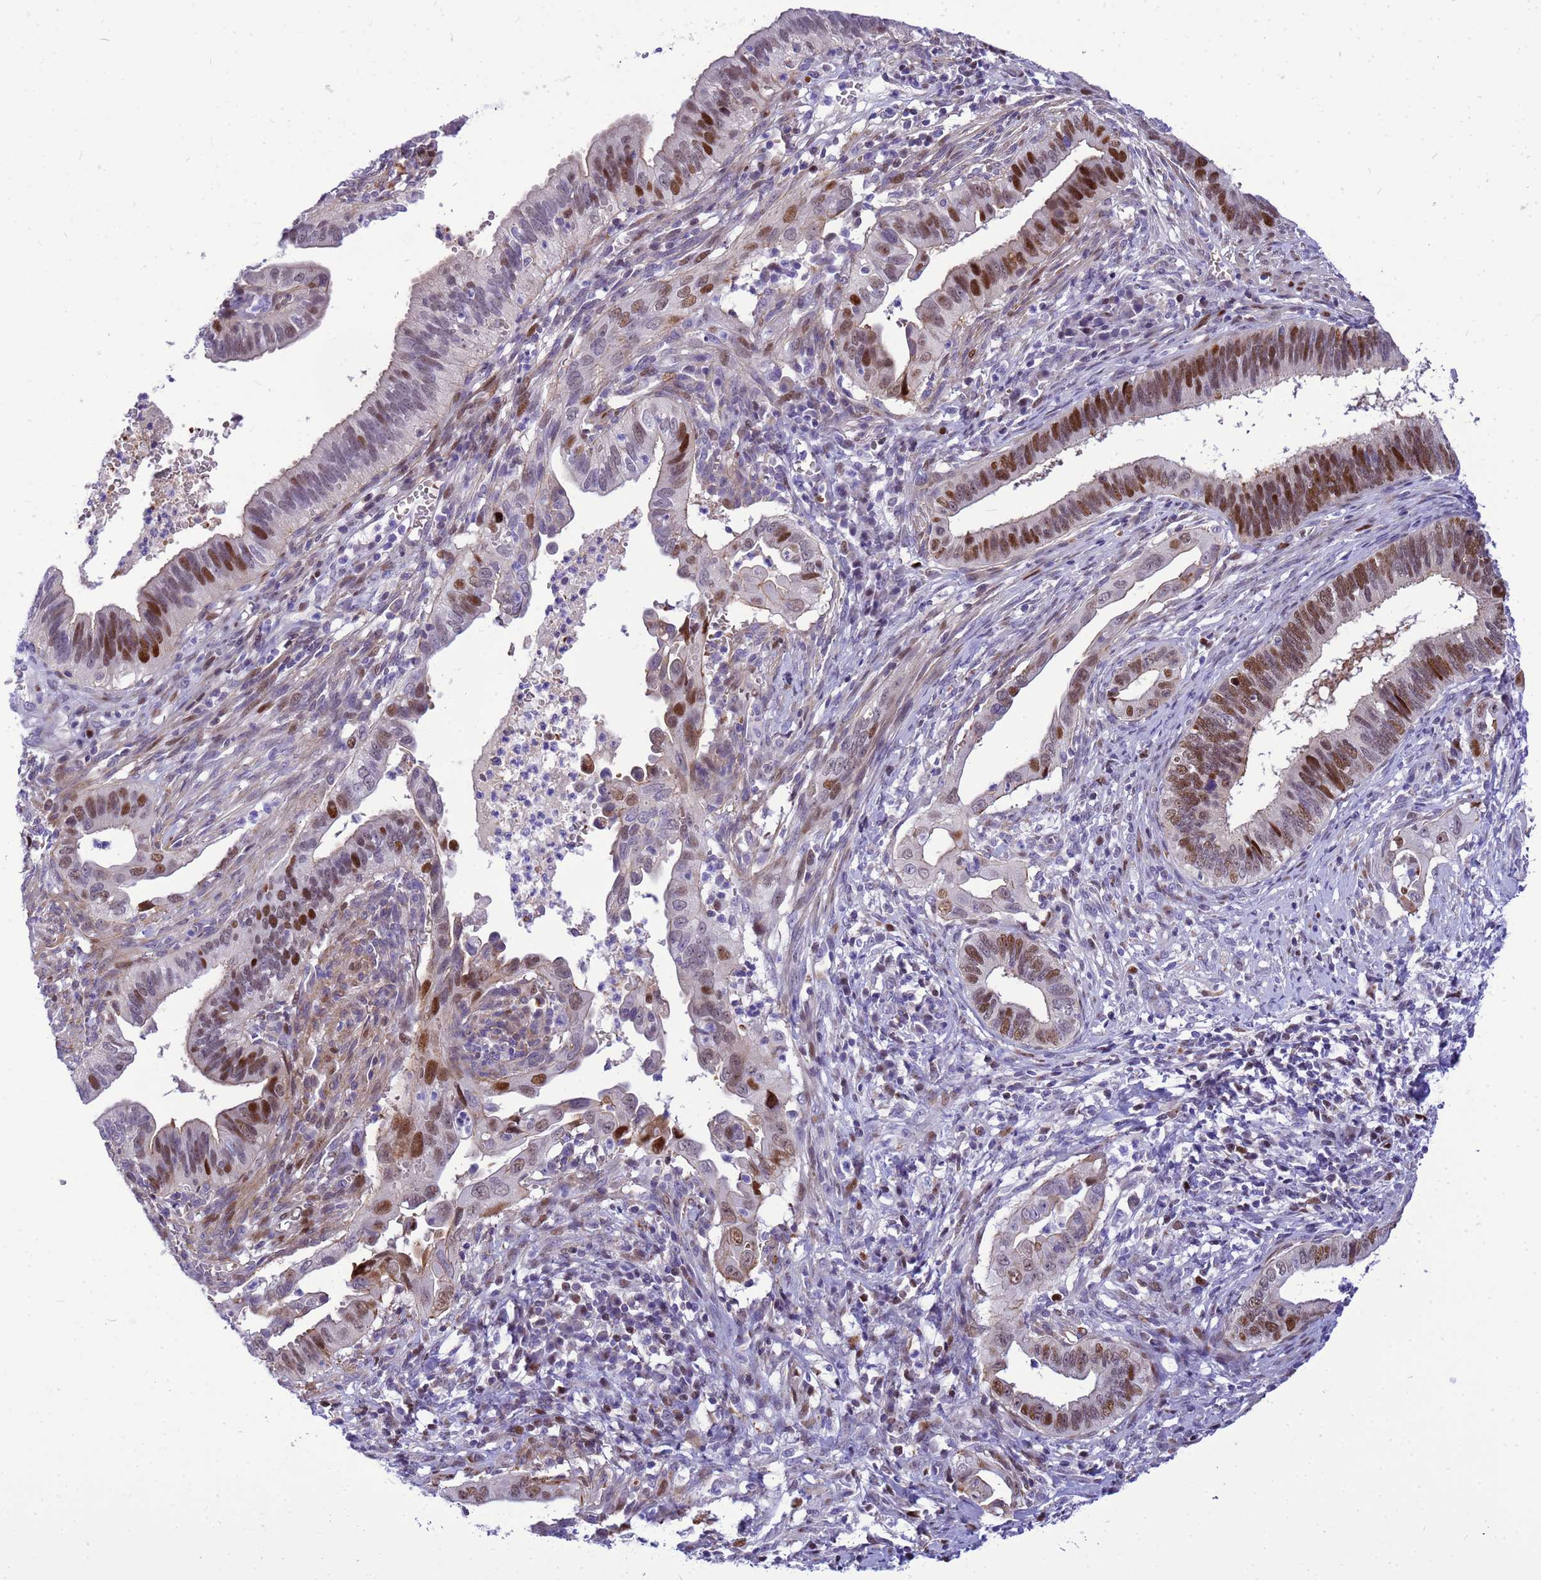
{"staining": {"intensity": "strong", "quantity": "25%-75%", "location": "cytoplasmic/membranous,nuclear"}, "tissue": "cervical cancer", "cell_type": "Tumor cells", "image_type": "cancer", "snomed": [{"axis": "morphology", "description": "Adenocarcinoma, NOS"}, {"axis": "topography", "description": "Cervix"}], "caption": "This is an image of immunohistochemistry staining of cervical cancer, which shows strong staining in the cytoplasmic/membranous and nuclear of tumor cells.", "gene": "ADAMTS7", "patient": {"sex": "female", "age": 42}}